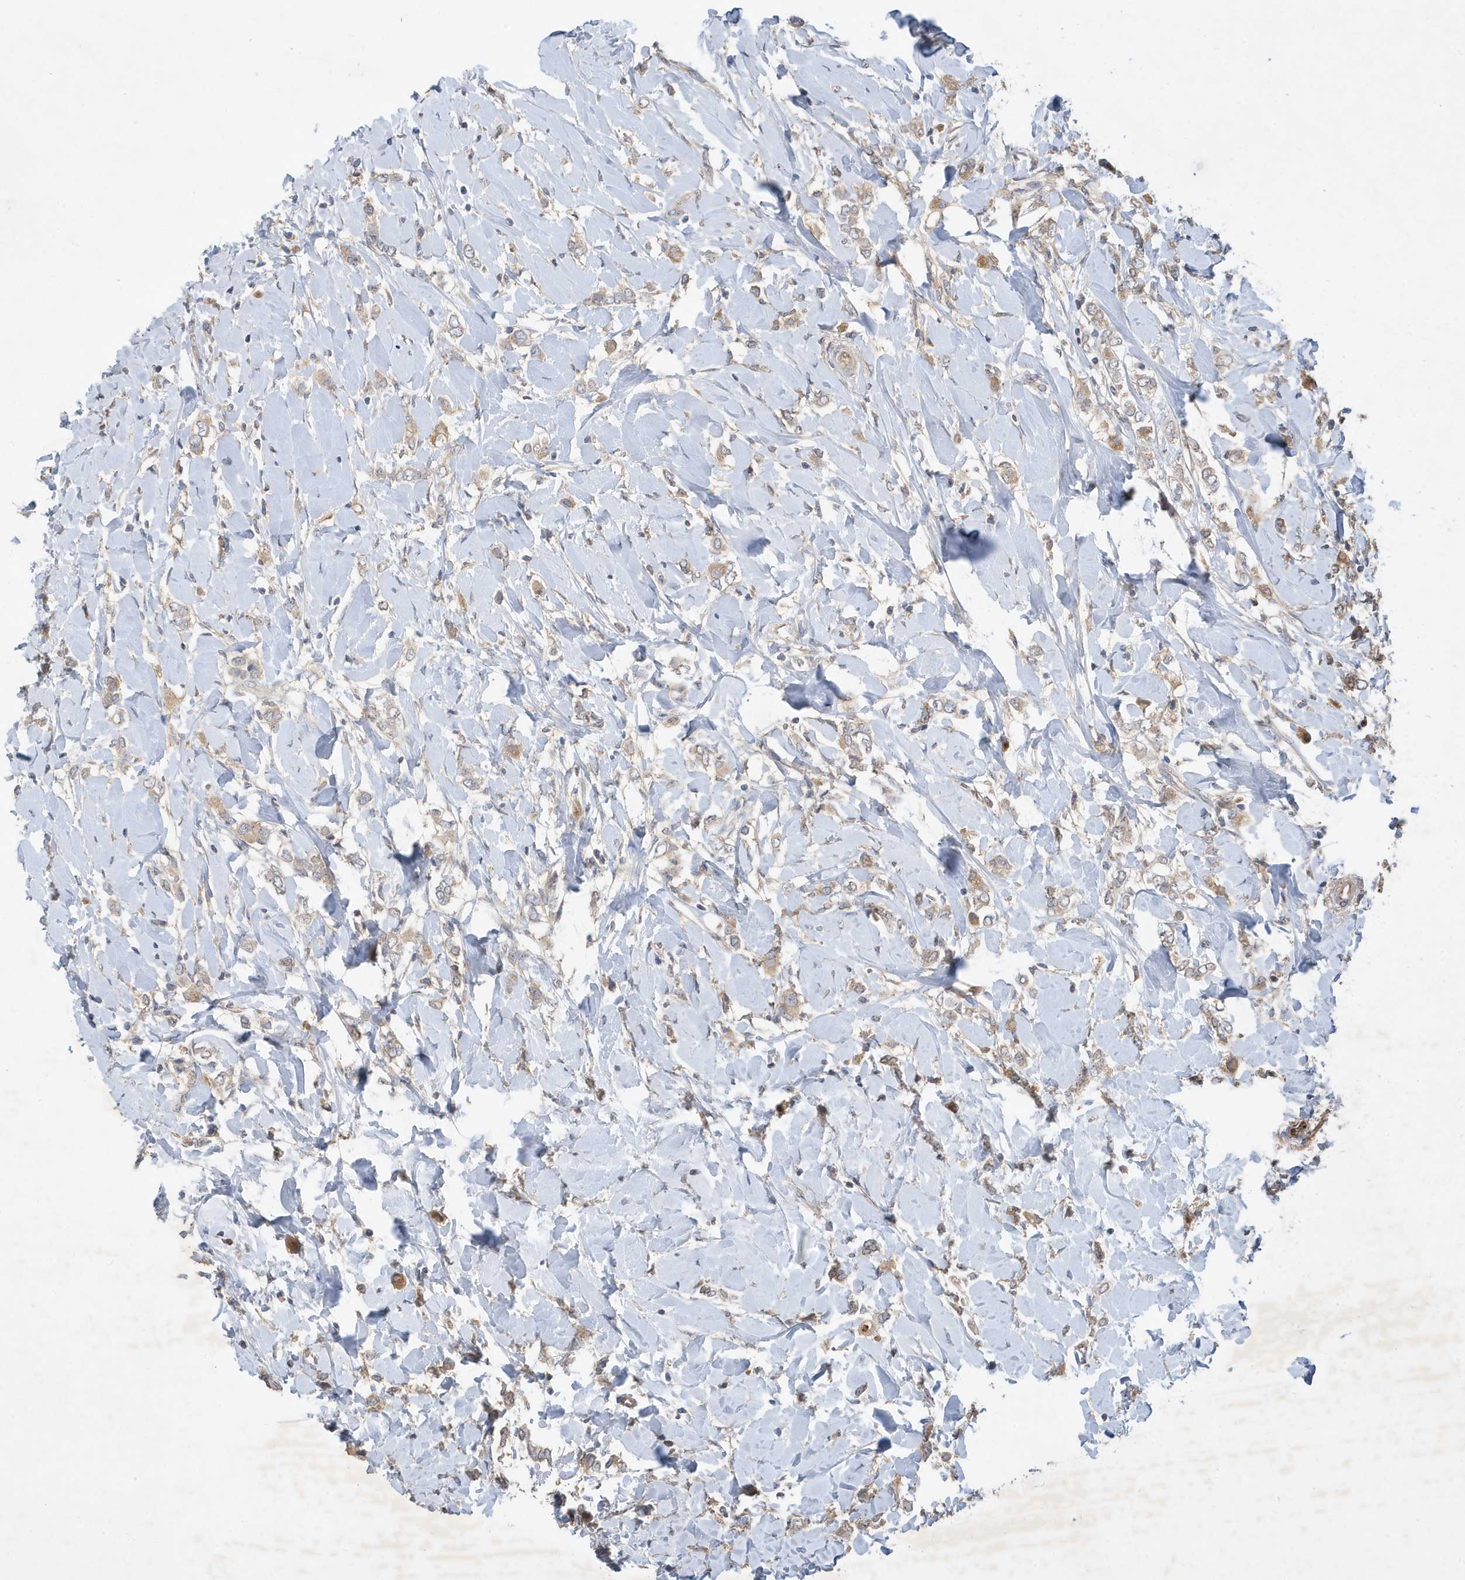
{"staining": {"intensity": "weak", "quantity": ">75%", "location": "cytoplasmic/membranous"}, "tissue": "breast cancer", "cell_type": "Tumor cells", "image_type": "cancer", "snomed": [{"axis": "morphology", "description": "Normal tissue, NOS"}, {"axis": "morphology", "description": "Lobular carcinoma"}, {"axis": "topography", "description": "Breast"}], "caption": "Breast lobular carcinoma tissue shows weak cytoplasmic/membranous expression in approximately >75% of tumor cells, visualized by immunohistochemistry. (Stains: DAB in brown, nuclei in blue, Microscopy: brightfield microscopy at high magnification).", "gene": "LAPTM4A", "patient": {"sex": "female", "age": 47}}